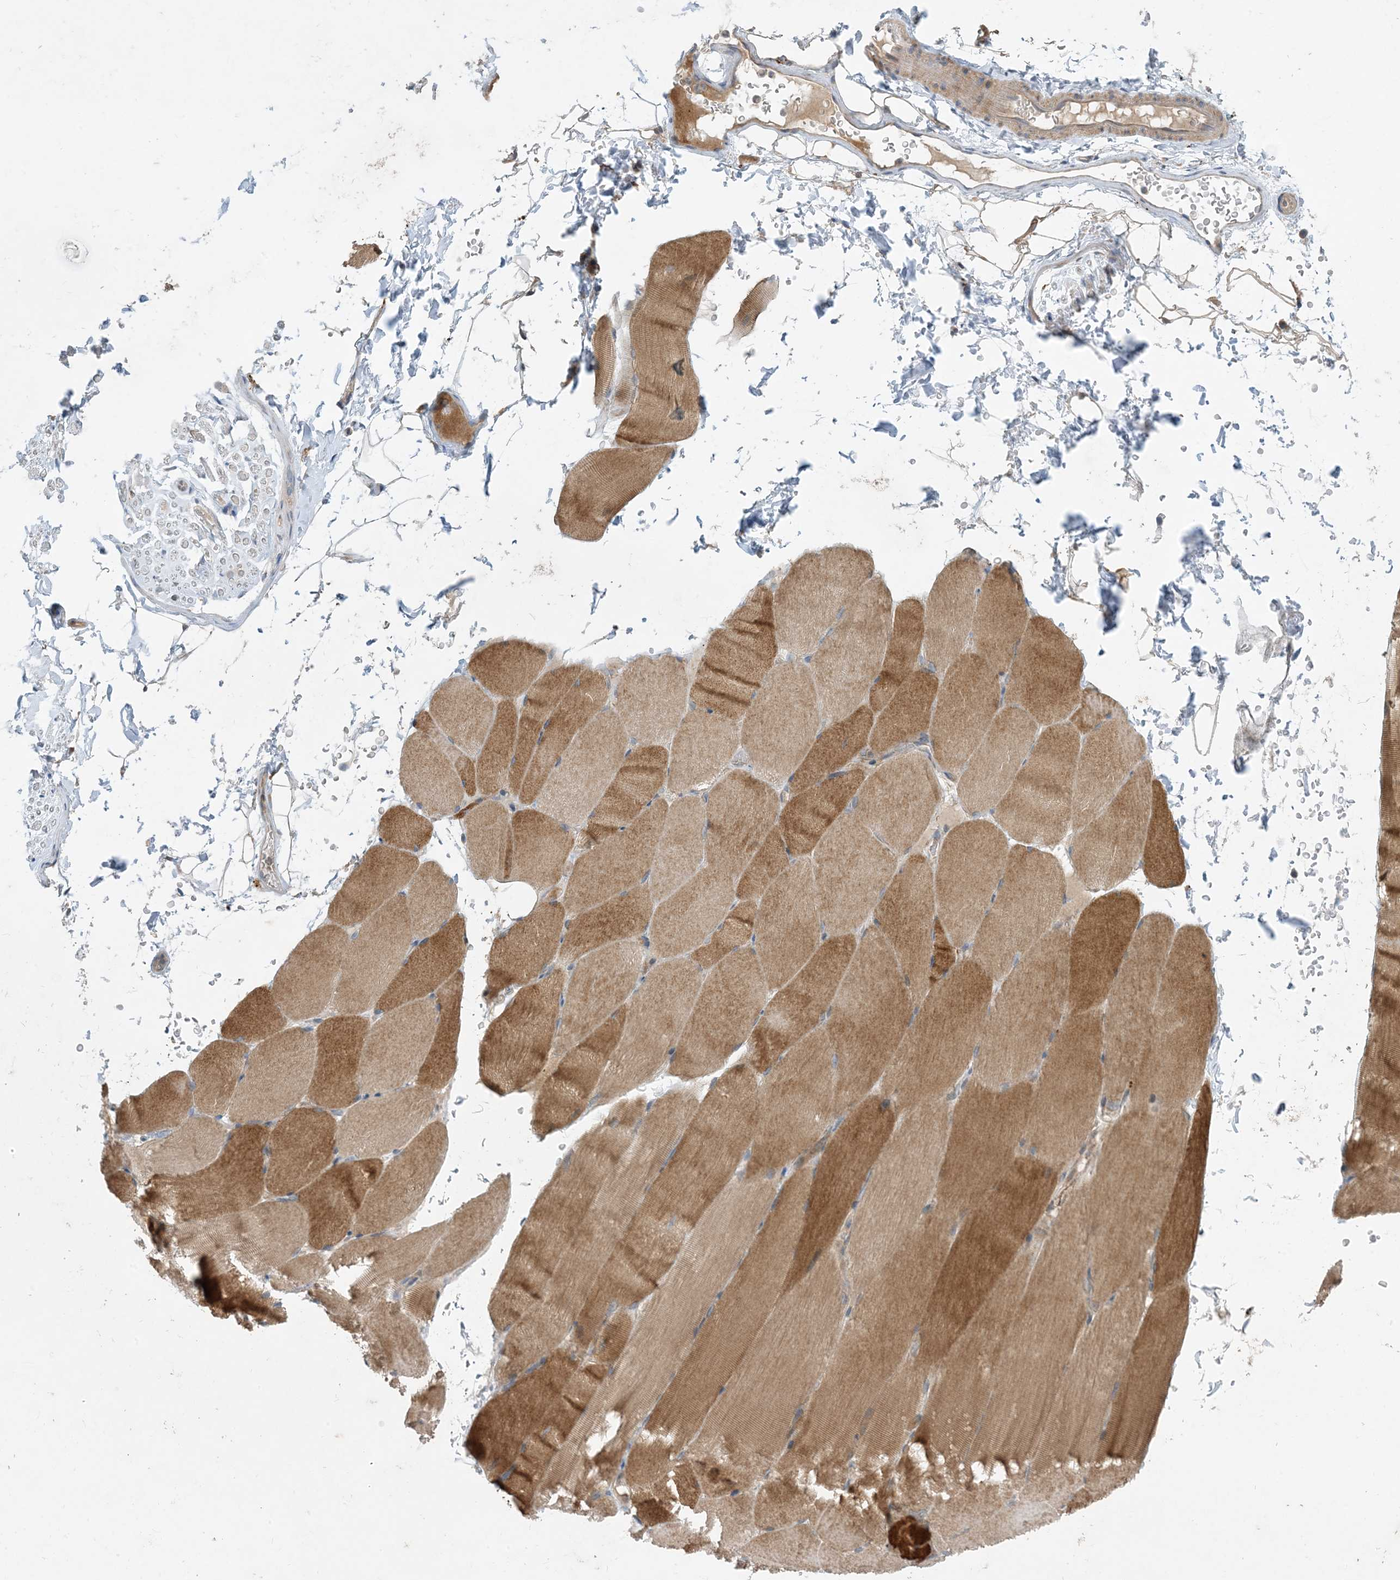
{"staining": {"intensity": "strong", "quantity": "25%-75%", "location": "cytoplasmic/membranous"}, "tissue": "skeletal muscle", "cell_type": "Myocytes", "image_type": "normal", "snomed": [{"axis": "morphology", "description": "Normal tissue, NOS"}, {"axis": "topography", "description": "Skeletal muscle"}, {"axis": "topography", "description": "Parathyroid gland"}], "caption": "Immunohistochemistry (IHC) micrograph of unremarkable skeletal muscle: skeletal muscle stained using immunohistochemistry demonstrates high levels of strong protein expression localized specifically in the cytoplasmic/membranous of myocytes, appearing as a cytoplasmic/membranous brown color.", "gene": "PHOSPHO2", "patient": {"sex": "female", "age": 37}}